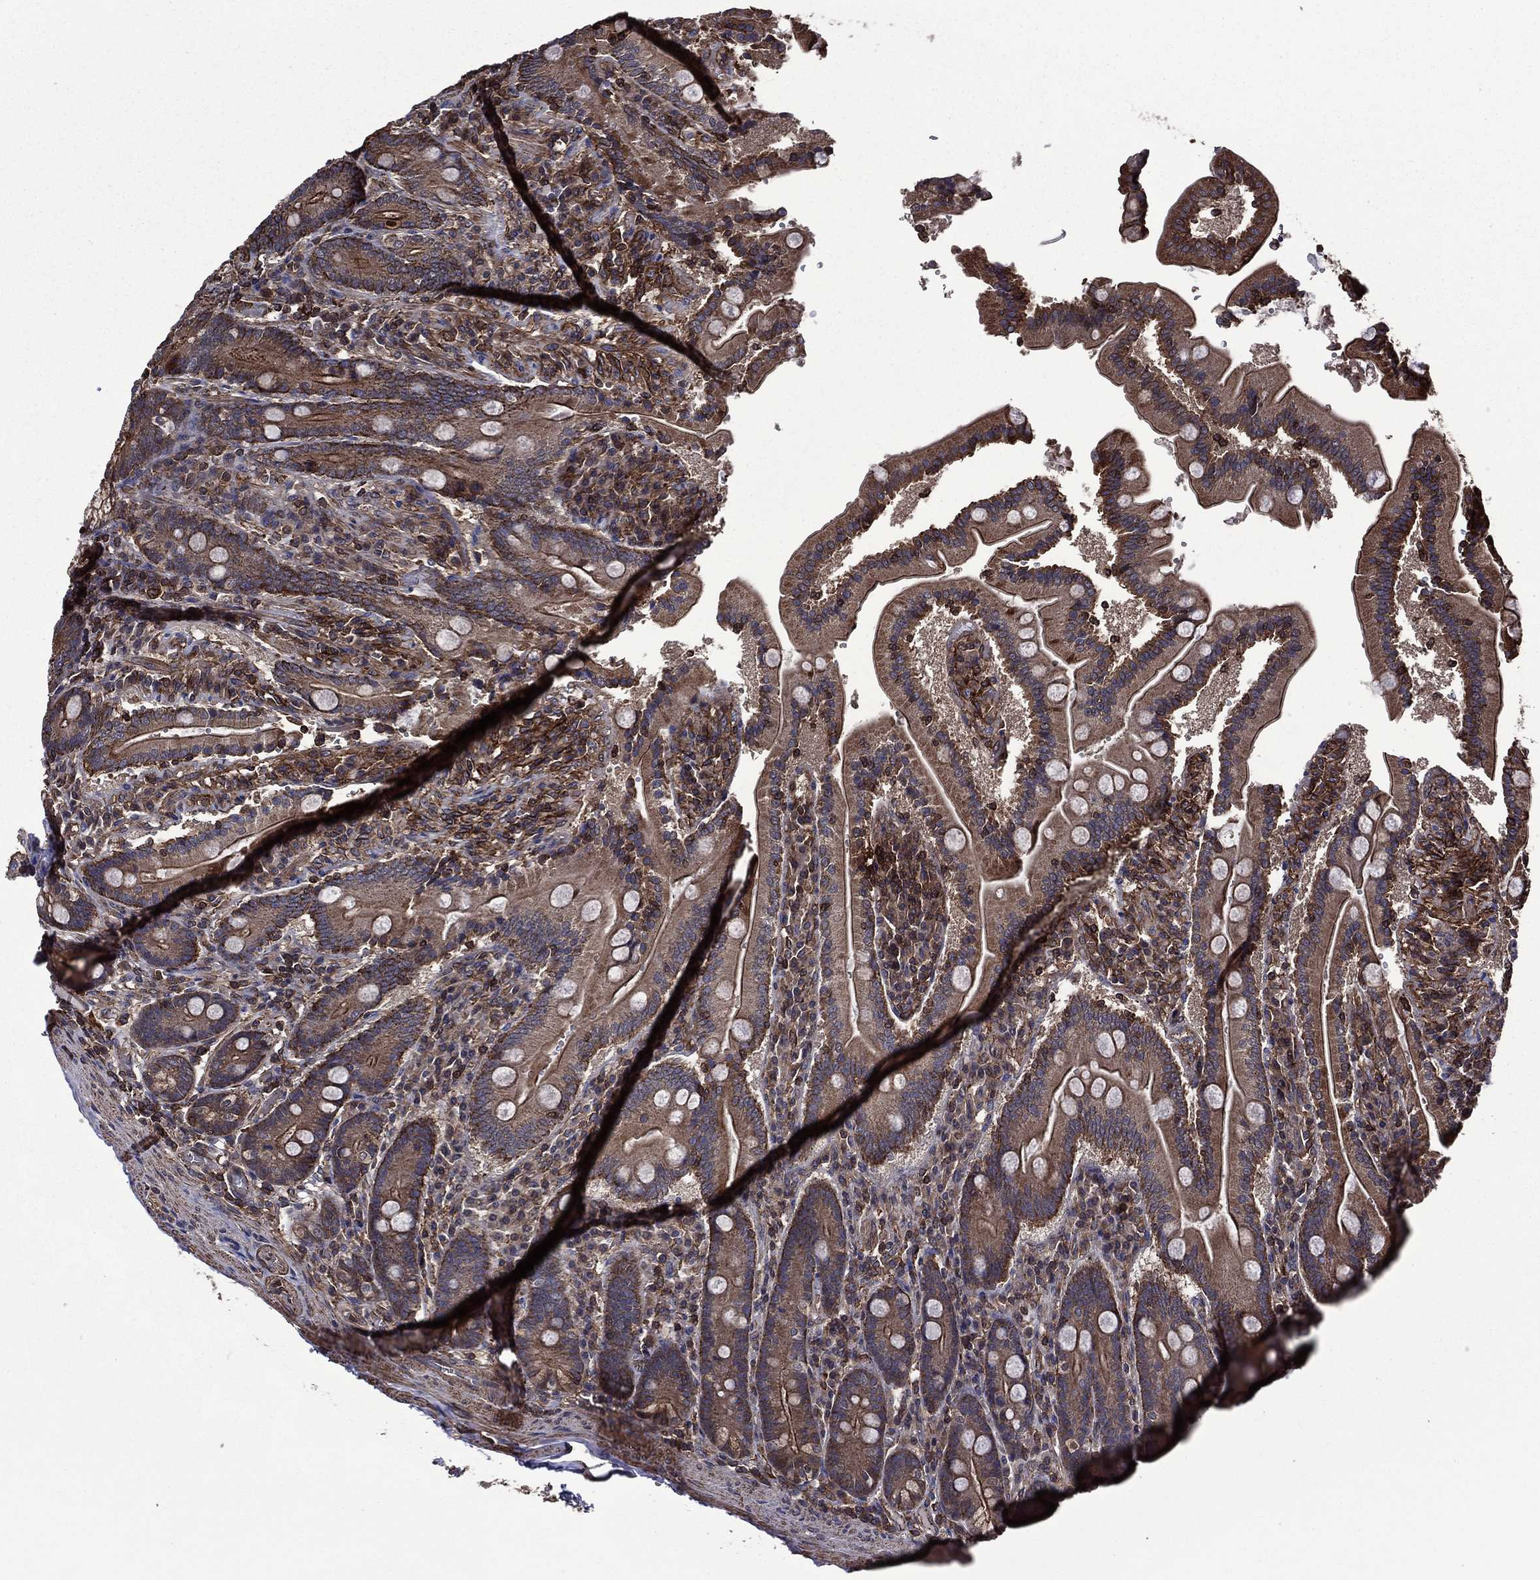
{"staining": {"intensity": "moderate", "quantity": ">75%", "location": "cytoplasmic/membranous"}, "tissue": "duodenum", "cell_type": "Glandular cells", "image_type": "normal", "snomed": [{"axis": "morphology", "description": "Normal tissue, NOS"}, {"axis": "topography", "description": "Duodenum"}], "caption": "Moderate cytoplasmic/membranous protein staining is identified in approximately >75% of glandular cells in duodenum.", "gene": "PLPP3", "patient": {"sex": "female", "age": 62}}